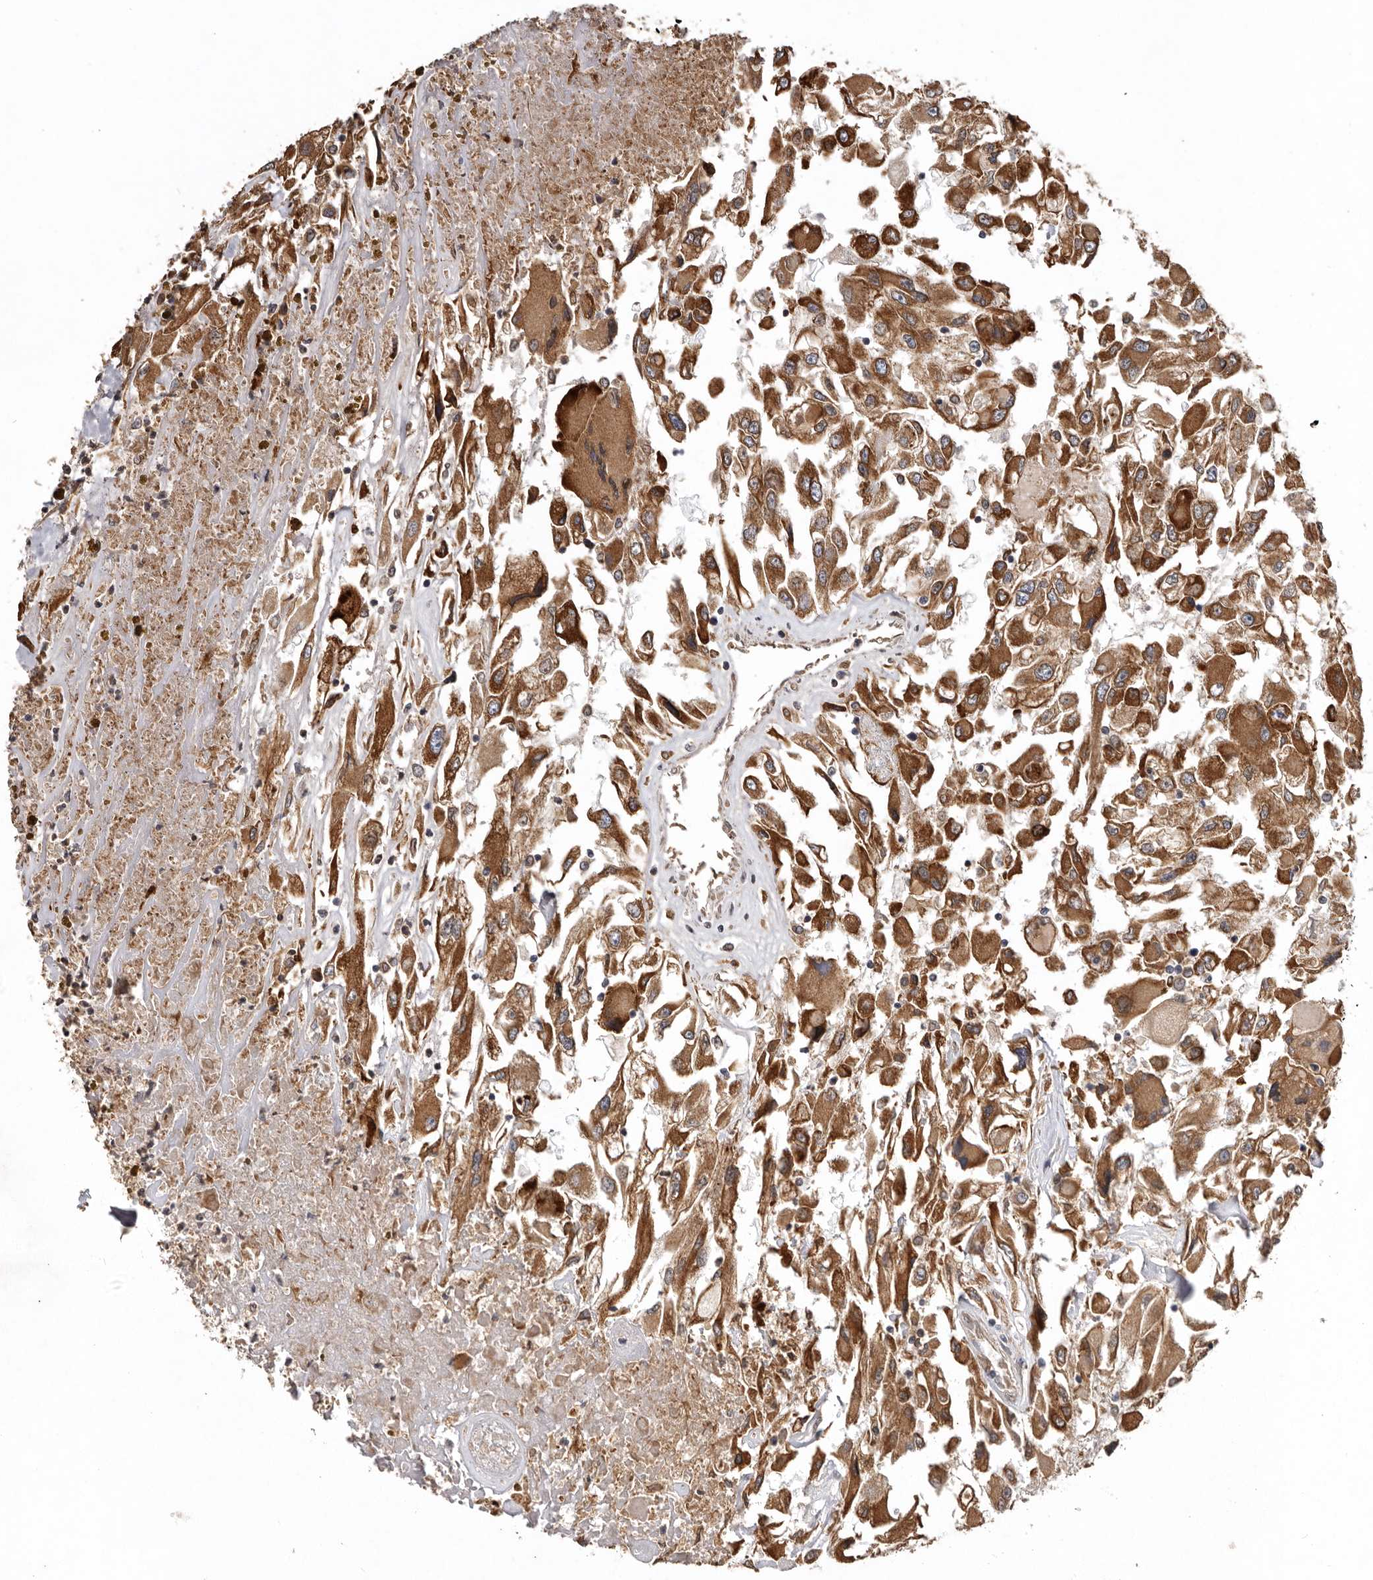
{"staining": {"intensity": "strong", "quantity": ">75%", "location": "cytoplasmic/membranous"}, "tissue": "renal cancer", "cell_type": "Tumor cells", "image_type": "cancer", "snomed": [{"axis": "morphology", "description": "Adenocarcinoma, NOS"}, {"axis": "topography", "description": "Kidney"}], "caption": "Protein expression analysis of renal adenocarcinoma reveals strong cytoplasmic/membranous staining in approximately >75% of tumor cells. The staining was performed using DAB (3,3'-diaminobenzidine) to visualize the protein expression in brown, while the nuclei were stained in blue with hematoxylin (Magnification: 20x).", "gene": "INKA2", "patient": {"sex": "female", "age": 52}}